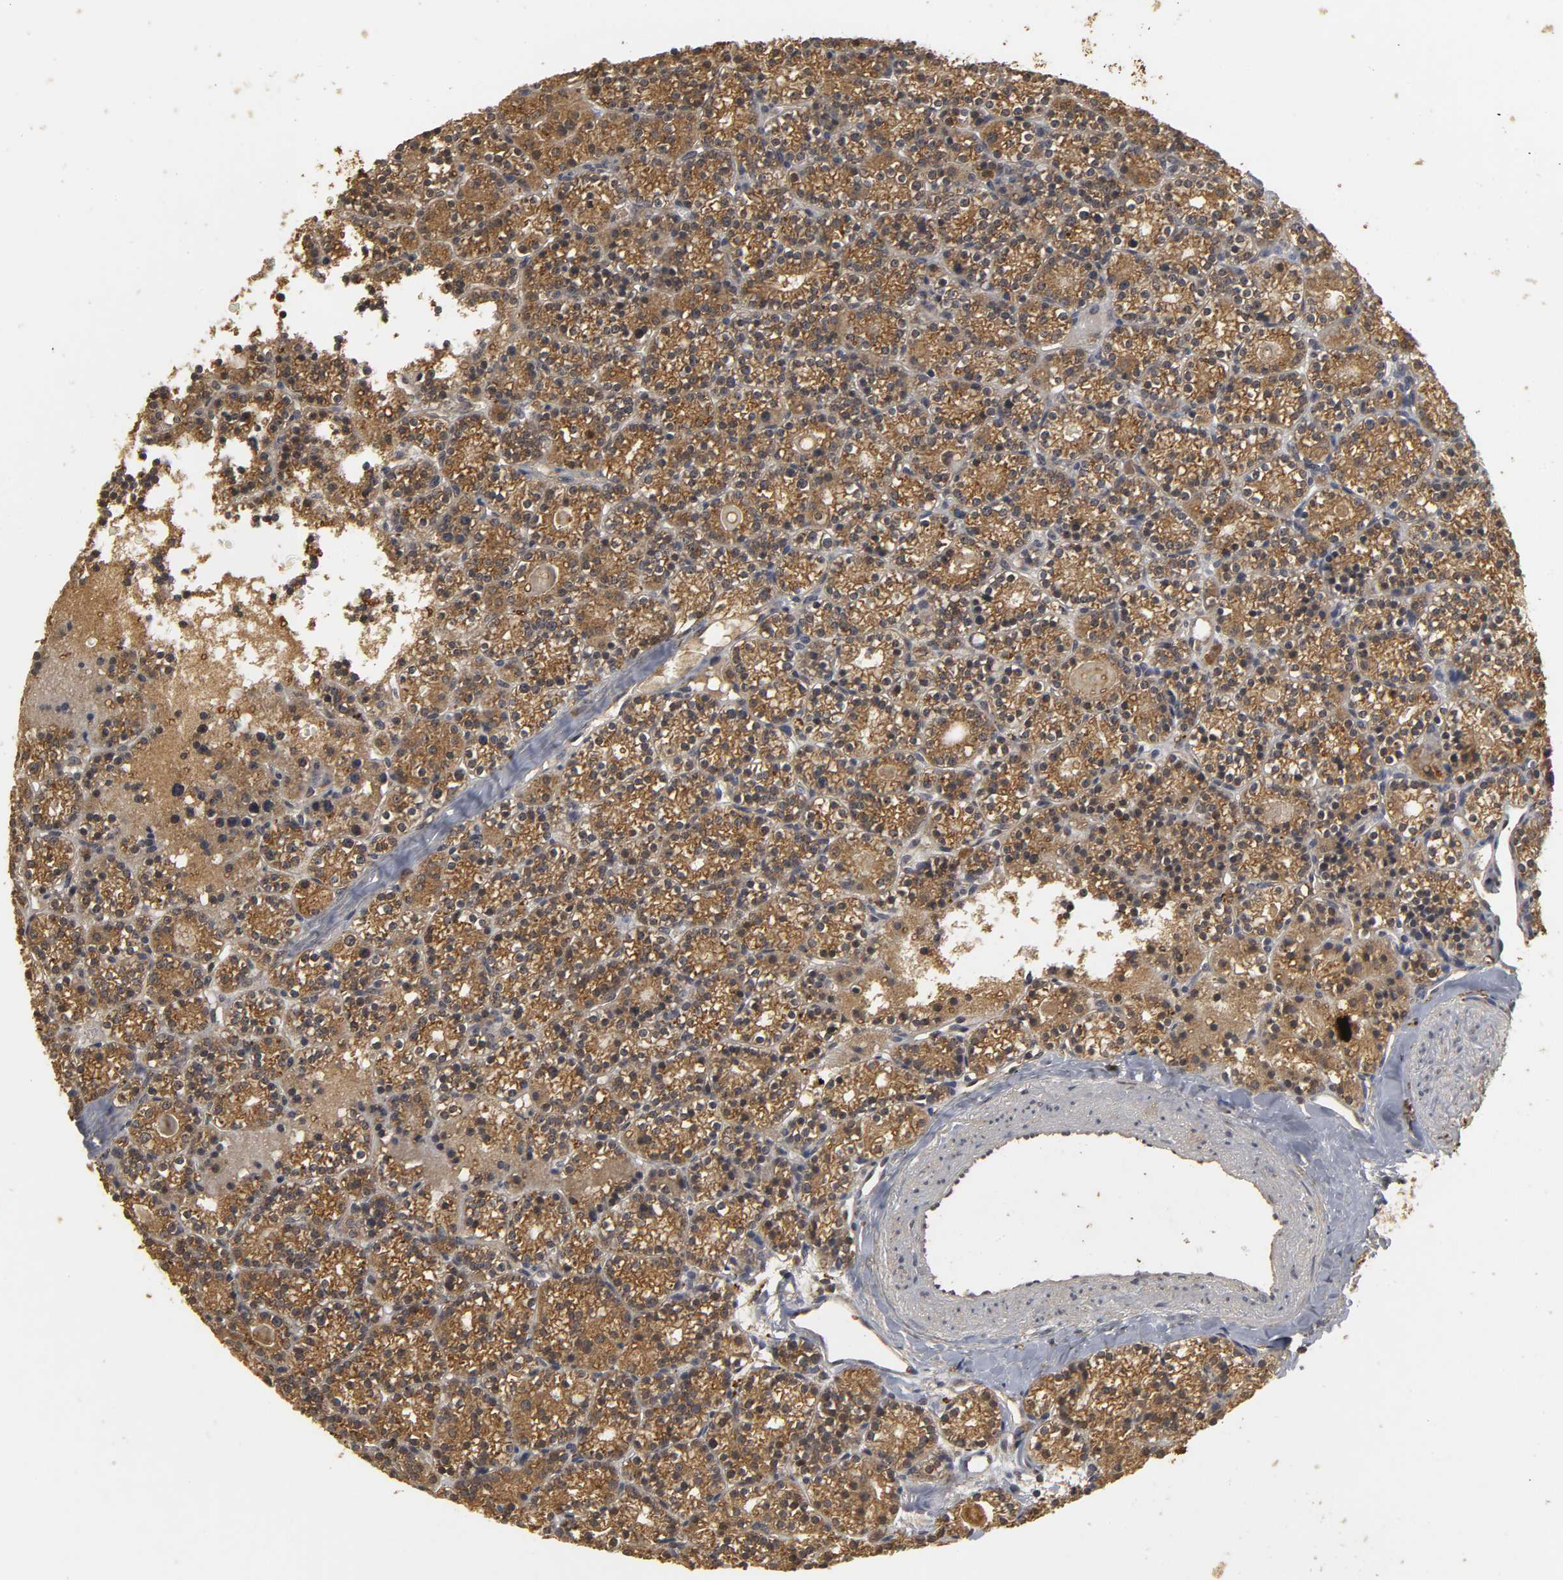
{"staining": {"intensity": "moderate", "quantity": ">75%", "location": "cytoplasmic/membranous"}, "tissue": "parathyroid gland", "cell_type": "Glandular cells", "image_type": "normal", "snomed": [{"axis": "morphology", "description": "Normal tissue, NOS"}, {"axis": "topography", "description": "Parathyroid gland"}], "caption": "High-power microscopy captured an immunohistochemistry micrograph of unremarkable parathyroid gland, revealing moderate cytoplasmic/membranous positivity in approximately >75% of glandular cells.", "gene": "TRAF6", "patient": {"sex": "female", "age": 64}}